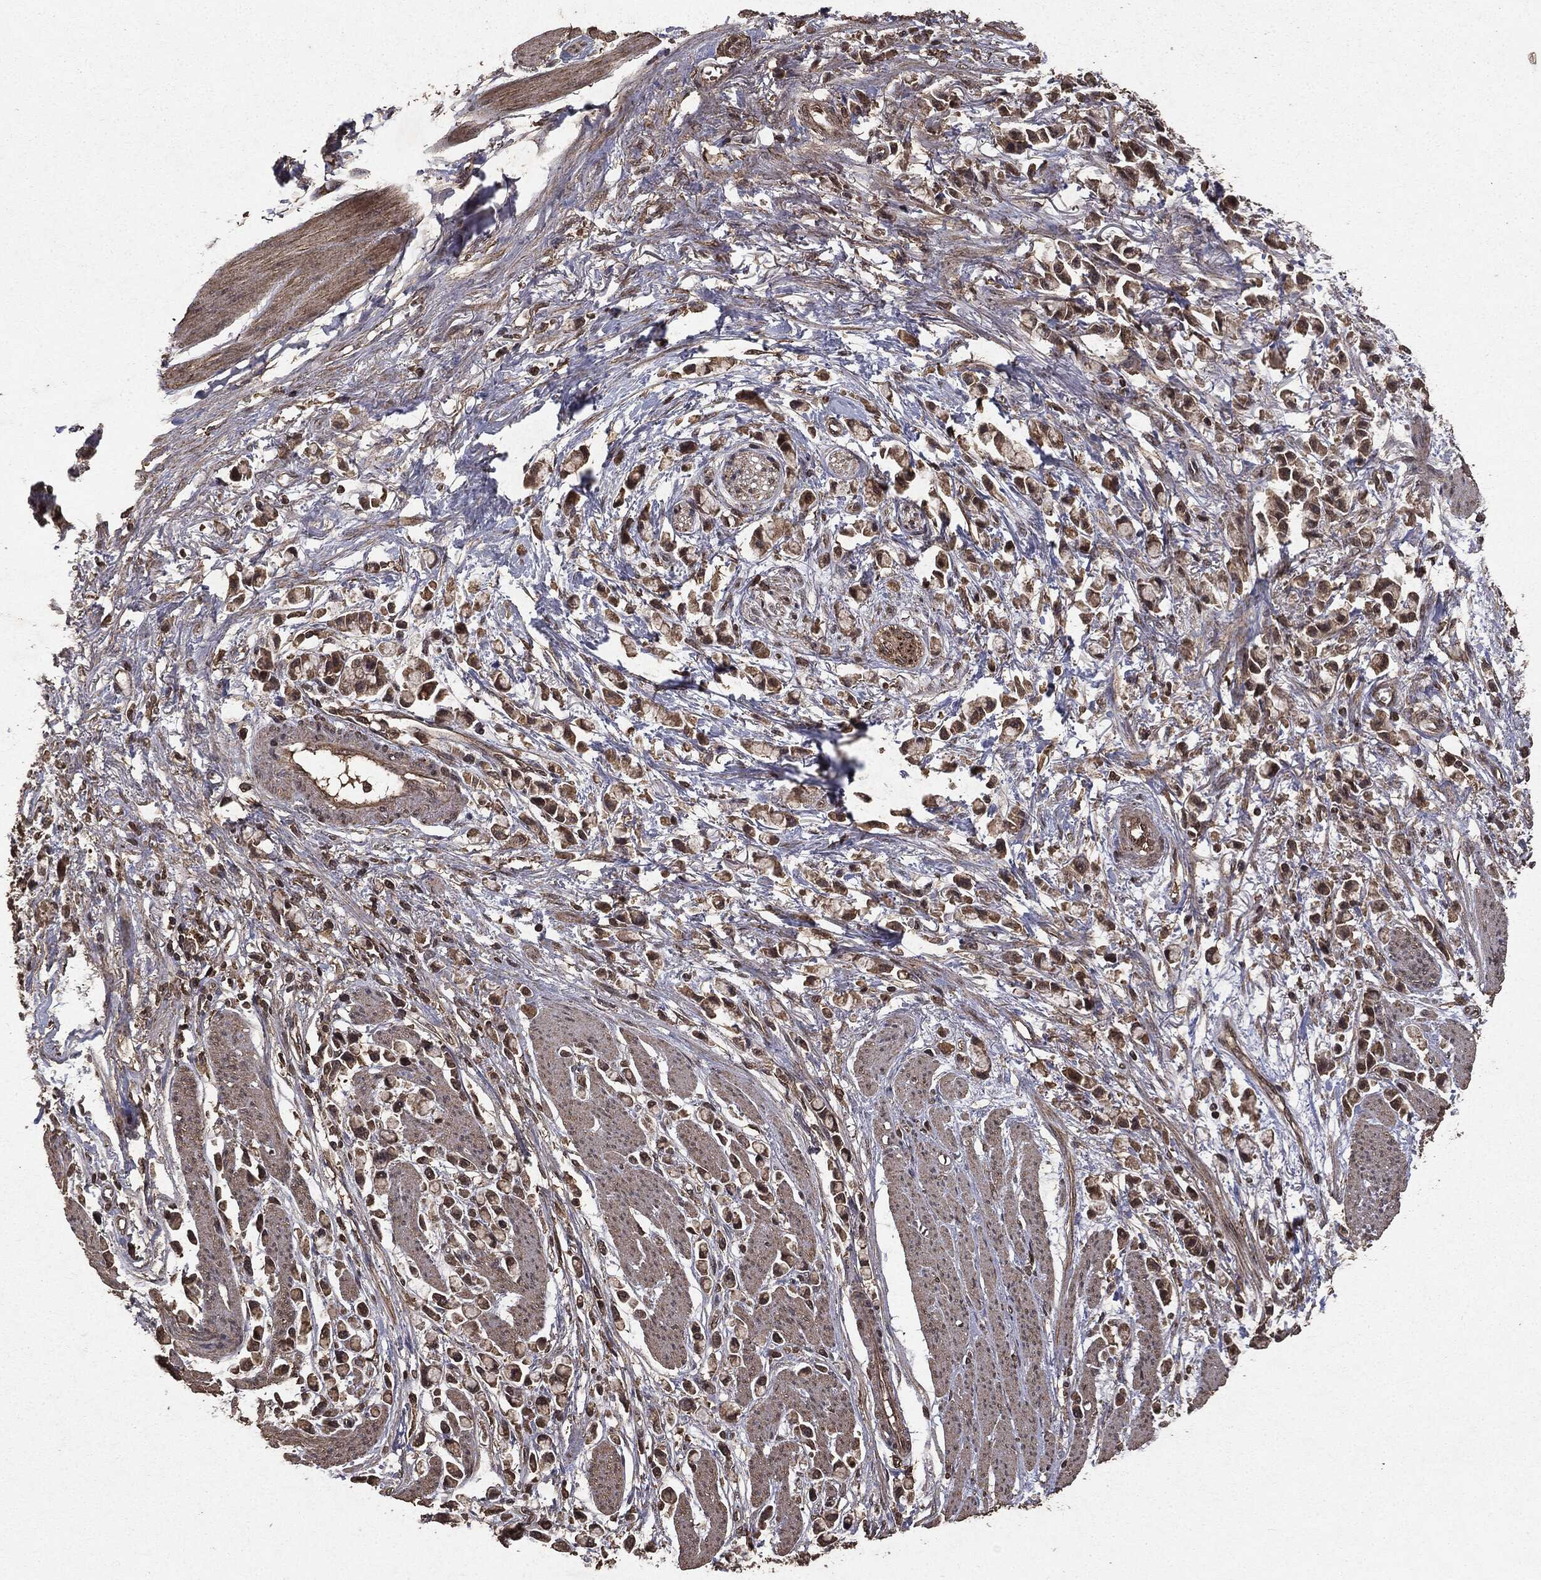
{"staining": {"intensity": "moderate", "quantity": ">75%", "location": "cytoplasmic/membranous"}, "tissue": "stomach cancer", "cell_type": "Tumor cells", "image_type": "cancer", "snomed": [{"axis": "morphology", "description": "Adenocarcinoma, NOS"}, {"axis": "topography", "description": "Stomach"}], "caption": "Stomach adenocarcinoma was stained to show a protein in brown. There is medium levels of moderate cytoplasmic/membranous positivity in about >75% of tumor cells.", "gene": "NME1", "patient": {"sex": "female", "age": 81}}